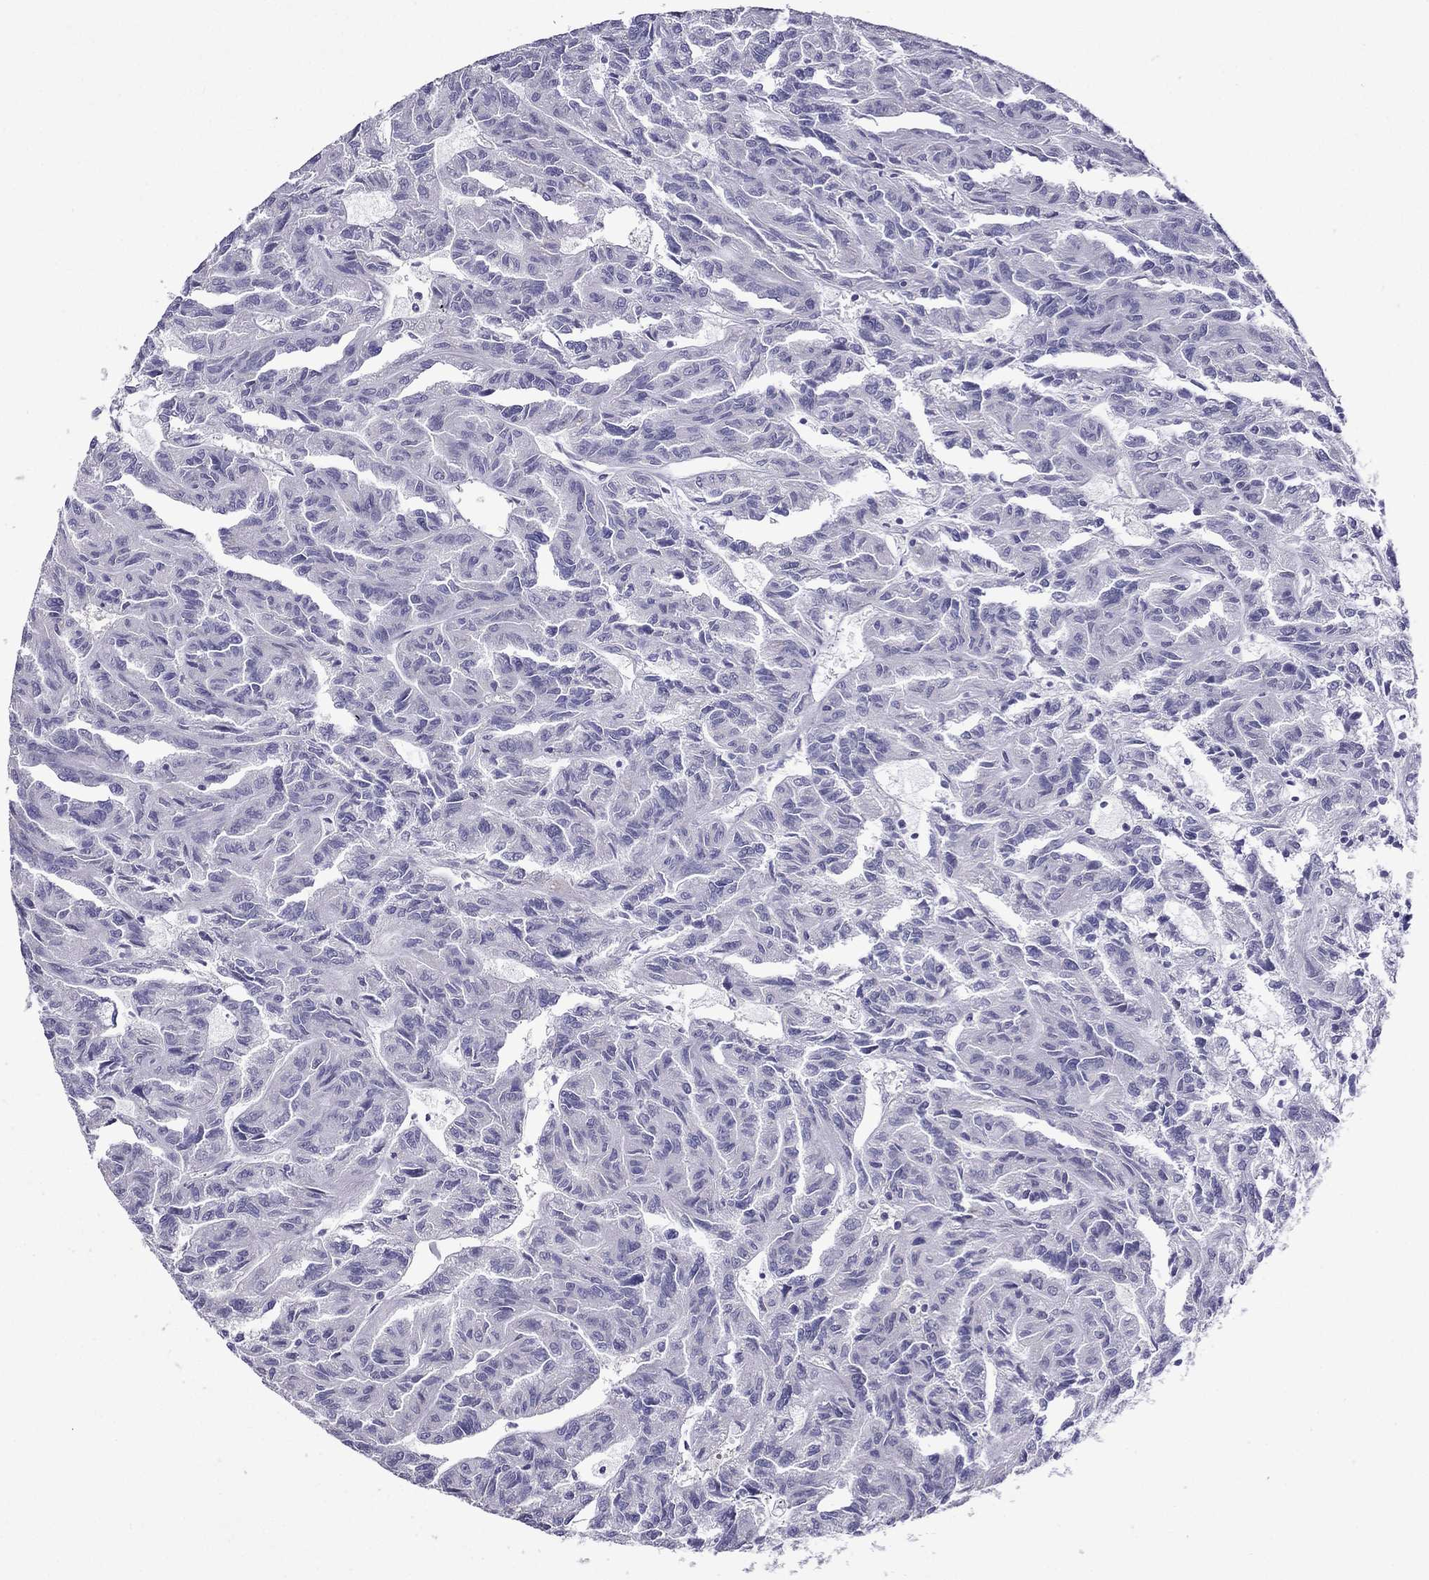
{"staining": {"intensity": "negative", "quantity": "none", "location": "none"}, "tissue": "renal cancer", "cell_type": "Tumor cells", "image_type": "cancer", "snomed": [{"axis": "morphology", "description": "Adenocarcinoma, NOS"}, {"axis": "topography", "description": "Kidney"}], "caption": "The micrograph shows no significant staining in tumor cells of renal cancer (adenocarcinoma).", "gene": "MYLK3", "patient": {"sex": "male", "age": 79}}